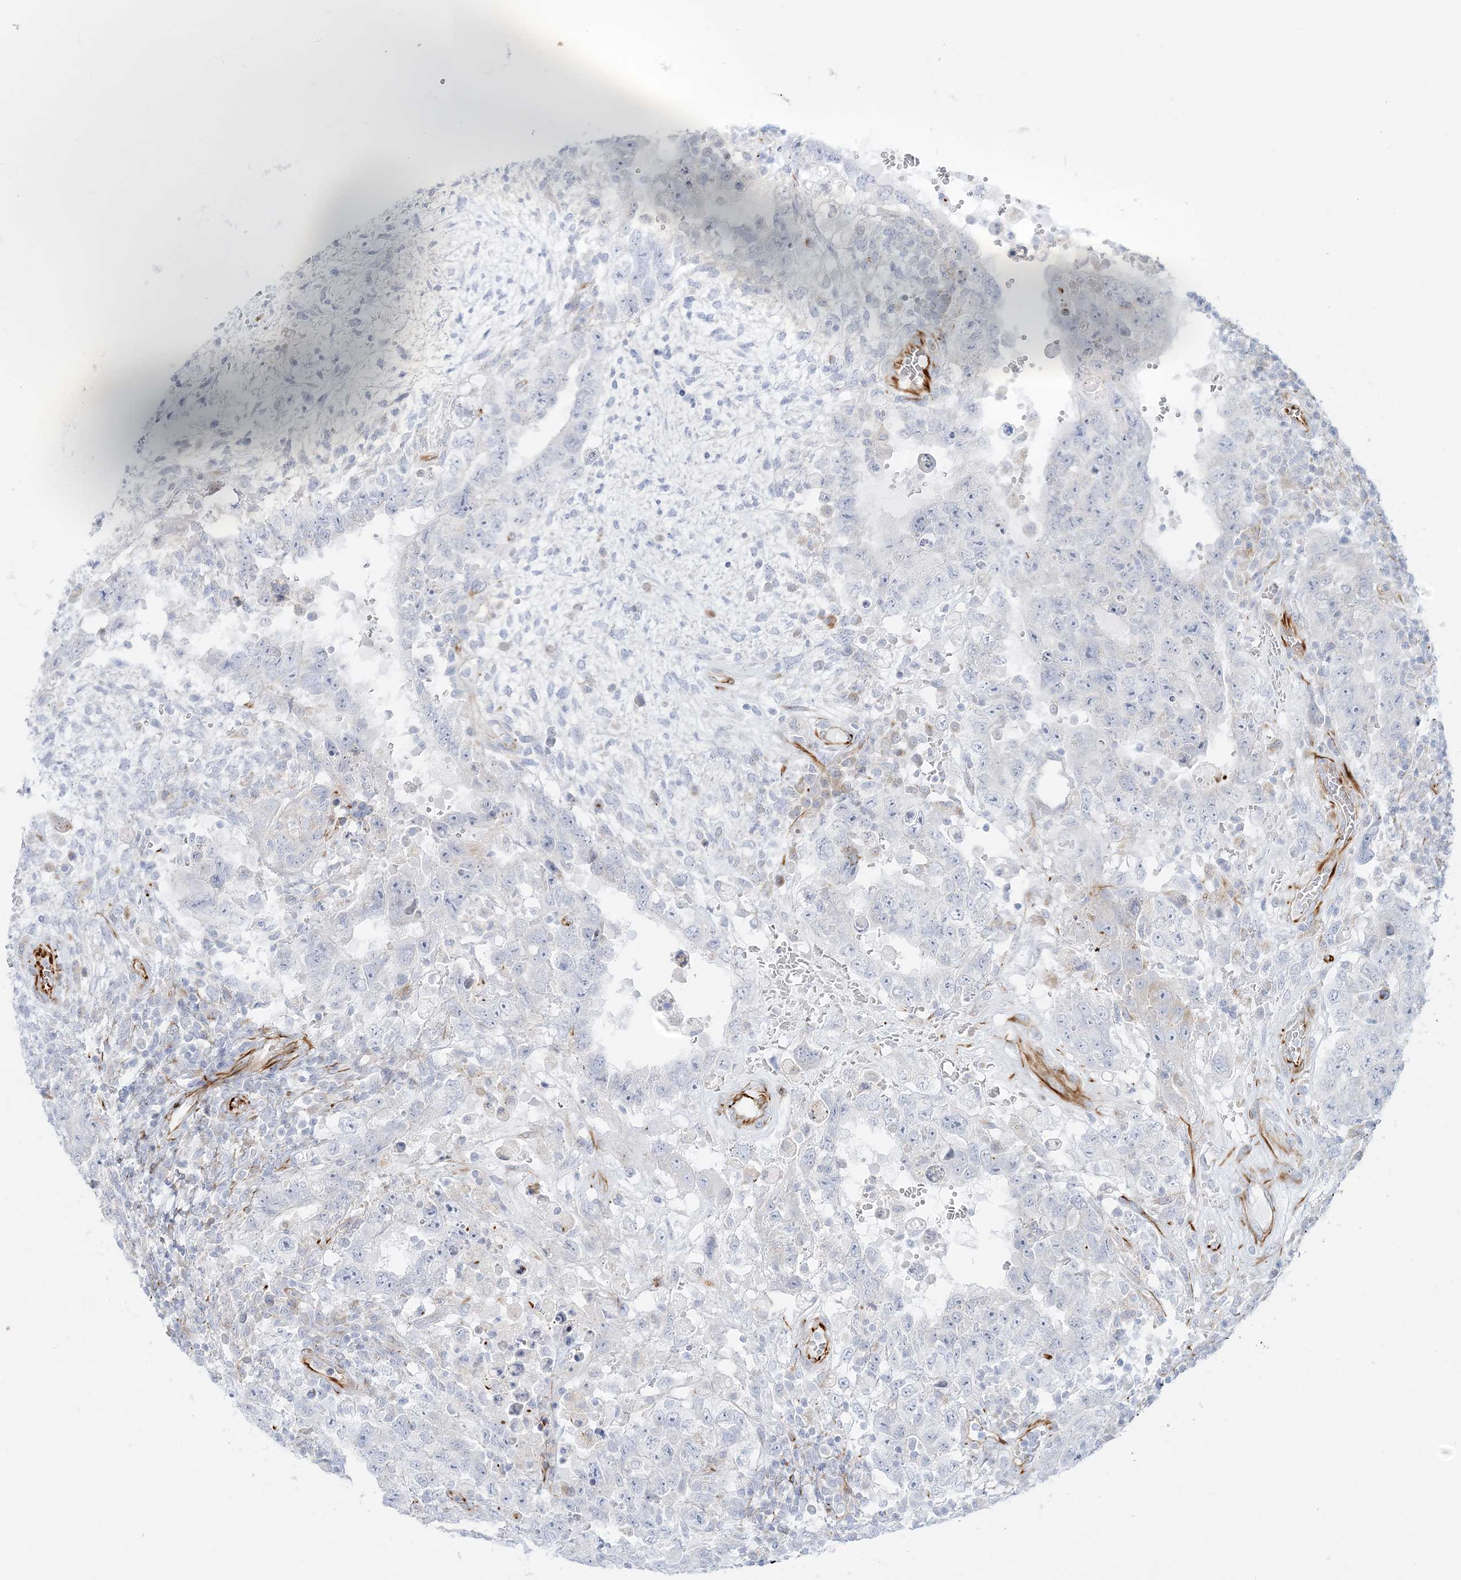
{"staining": {"intensity": "negative", "quantity": "none", "location": "none"}, "tissue": "testis cancer", "cell_type": "Tumor cells", "image_type": "cancer", "snomed": [{"axis": "morphology", "description": "Carcinoma, Embryonal, NOS"}, {"axis": "topography", "description": "Testis"}], "caption": "High magnification brightfield microscopy of testis embryonal carcinoma stained with DAB (brown) and counterstained with hematoxylin (blue): tumor cells show no significant positivity.", "gene": "PPIL6", "patient": {"sex": "male", "age": 26}}